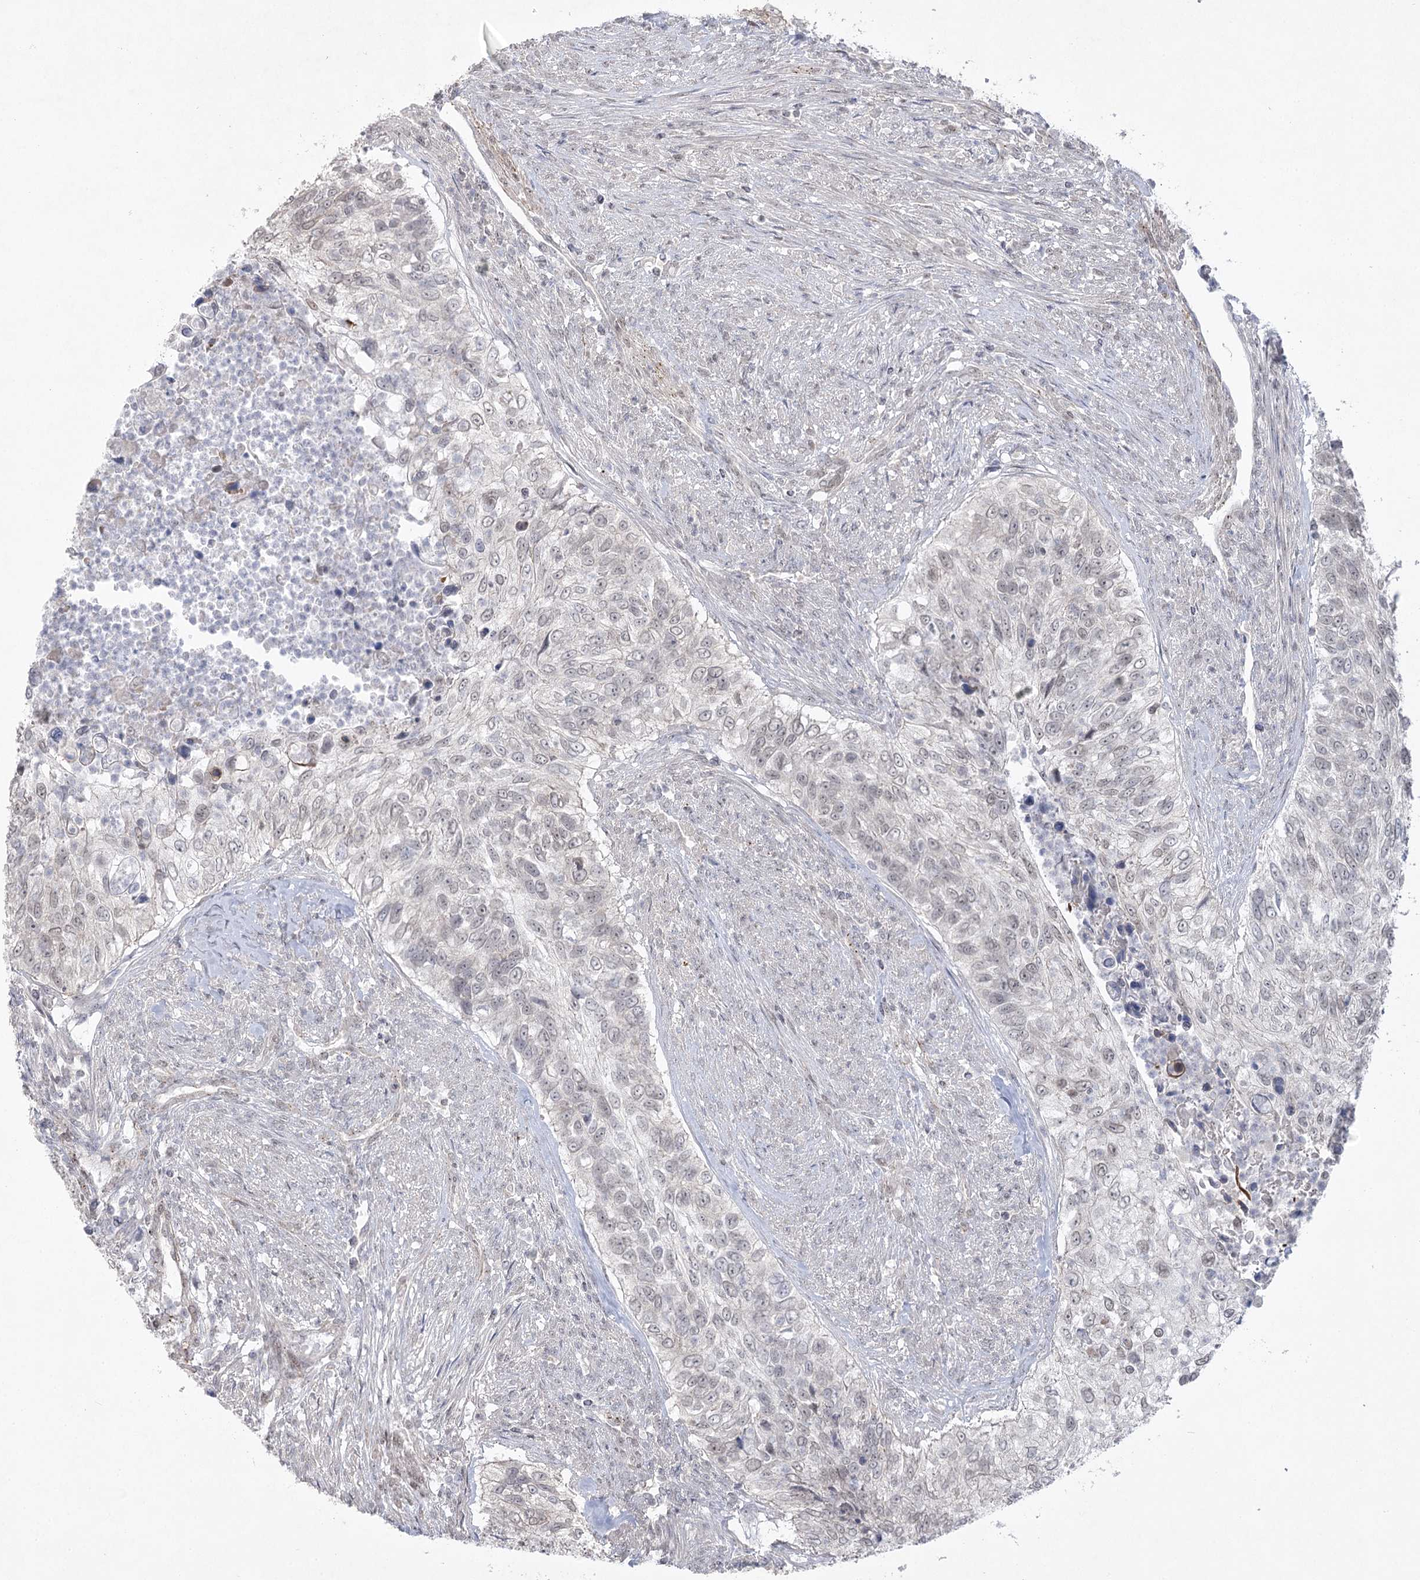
{"staining": {"intensity": "weak", "quantity": ">75%", "location": "nuclear"}, "tissue": "urothelial cancer", "cell_type": "Tumor cells", "image_type": "cancer", "snomed": [{"axis": "morphology", "description": "Urothelial carcinoma, High grade"}, {"axis": "topography", "description": "Urinary bladder"}], "caption": "IHC photomicrograph of urothelial cancer stained for a protein (brown), which demonstrates low levels of weak nuclear positivity in about >75% of tumor cells.", "gene": "AMTN", "patient": {"sex": "female", "age": 60}}